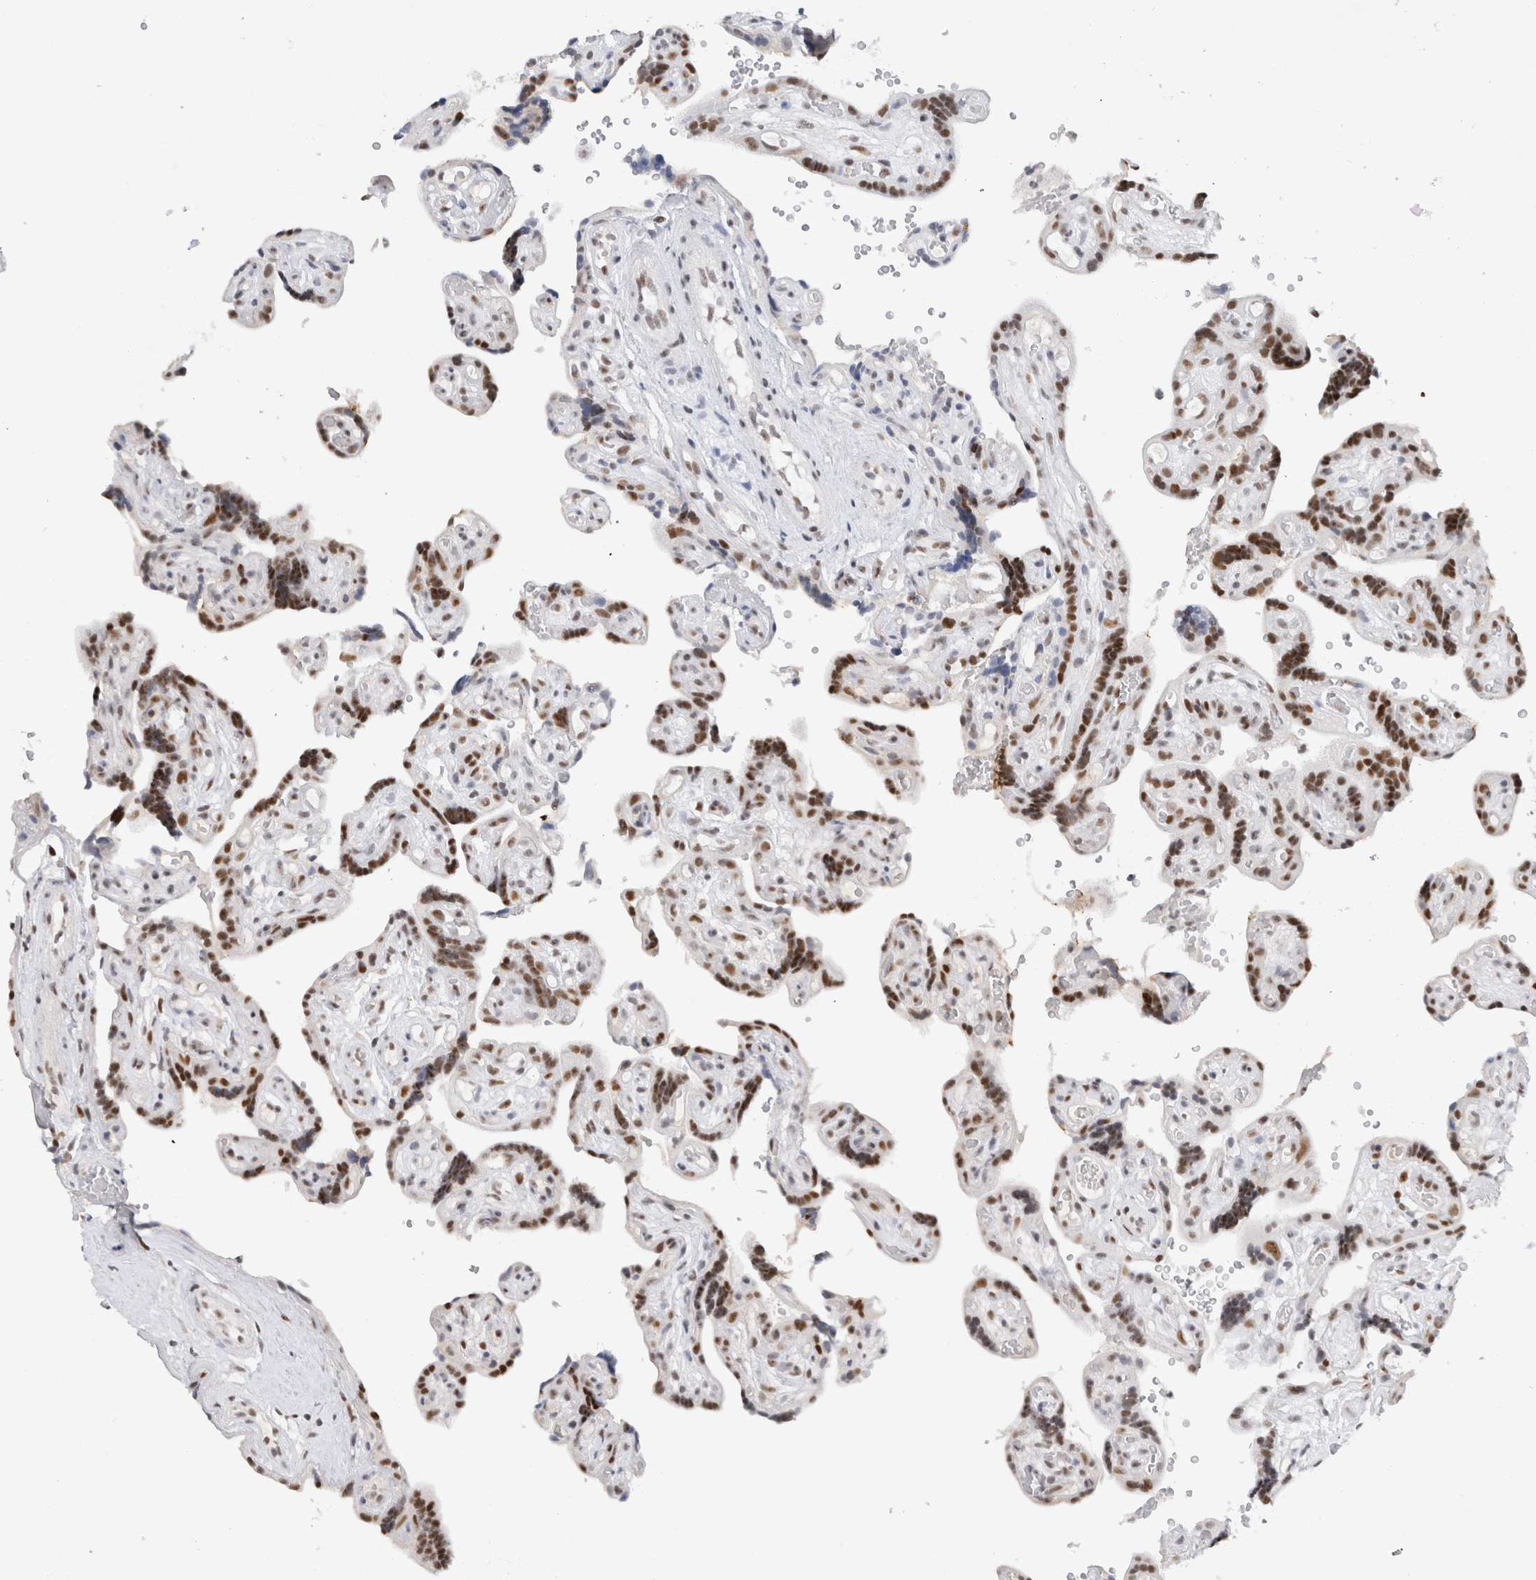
{"staining": {"intensity": "strong", "quantity": ">75%", "location": "nuclear"}, "tissue": "placenta", "cell_type": "Decidual cells", "image_type": "normal", "snomed": [{"axis": "morphology", "description": "Normal tissue, NOS"}, {"axis": "topography", "description": "Placenta"}], "caption": "A high amount of strong nuclear positivity is appreciated in about >75% of decidual cells in benign placenta.", "gene": "COPS7A", "patient": {"sex": "female", "age": 30}}